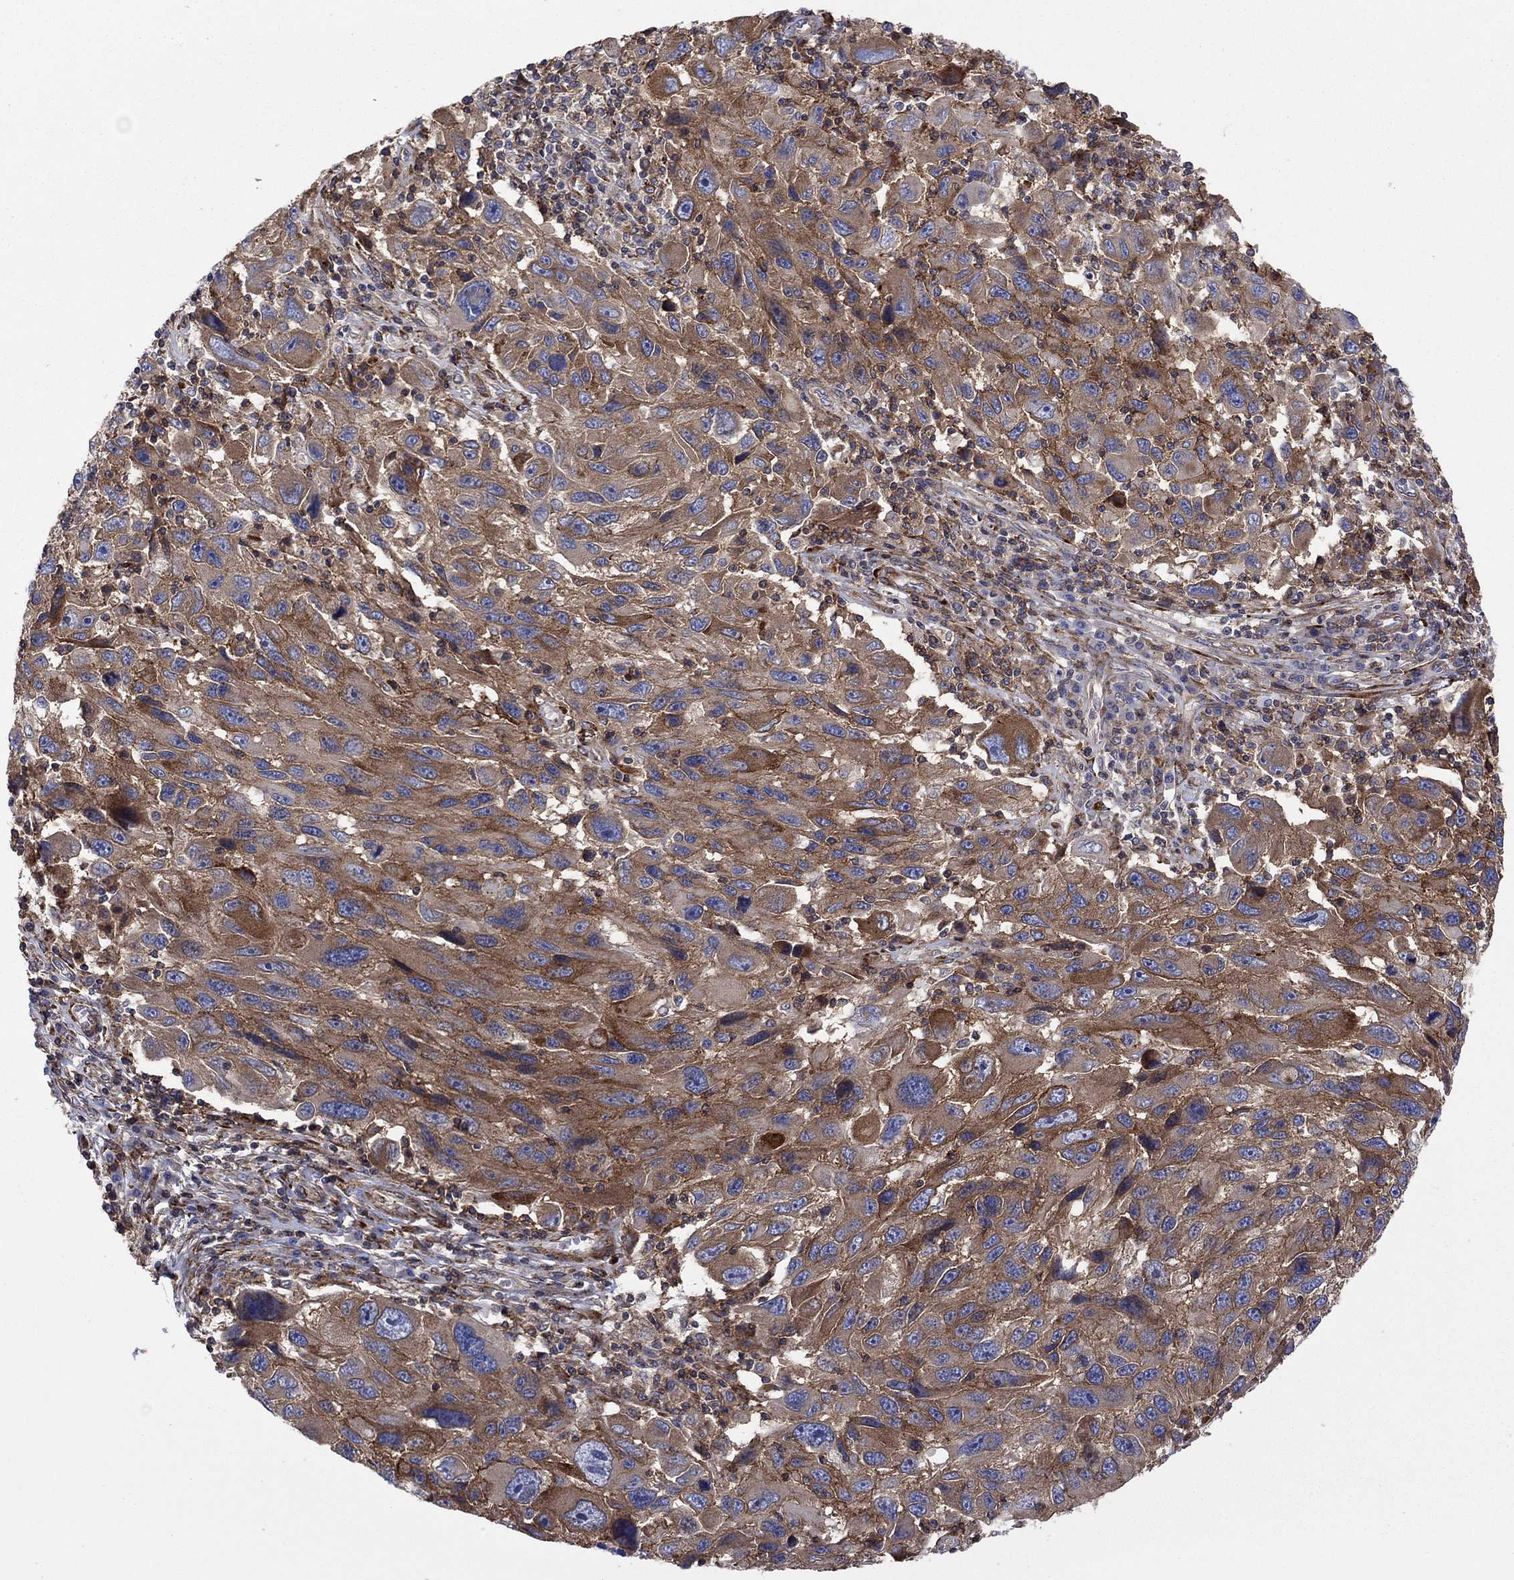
{"staining": {"intensity": "strong", "quantity": "25%-75%", "location": "cytoplasmic/membranous"}, "tissue": "melanoma", "cell_type": "Tumor cells", "image_type": "cancer", "snomed": [{"axis": "morphology", "description": "Malignant melanoma, NOS"}, {"axis": "topography", "description": "Skin"}], "caption": "IHC micrograph of neoplastic tissue: melanoma stained using IHC demonstrates high levels of strong protein expression localized specifically in the cytoplasmic/membranous of tumor cells, appearing as a cytoplasmic/membranous brown color.", "gene": "PAG1", "patient": {"sex": "male", "age": 53}}